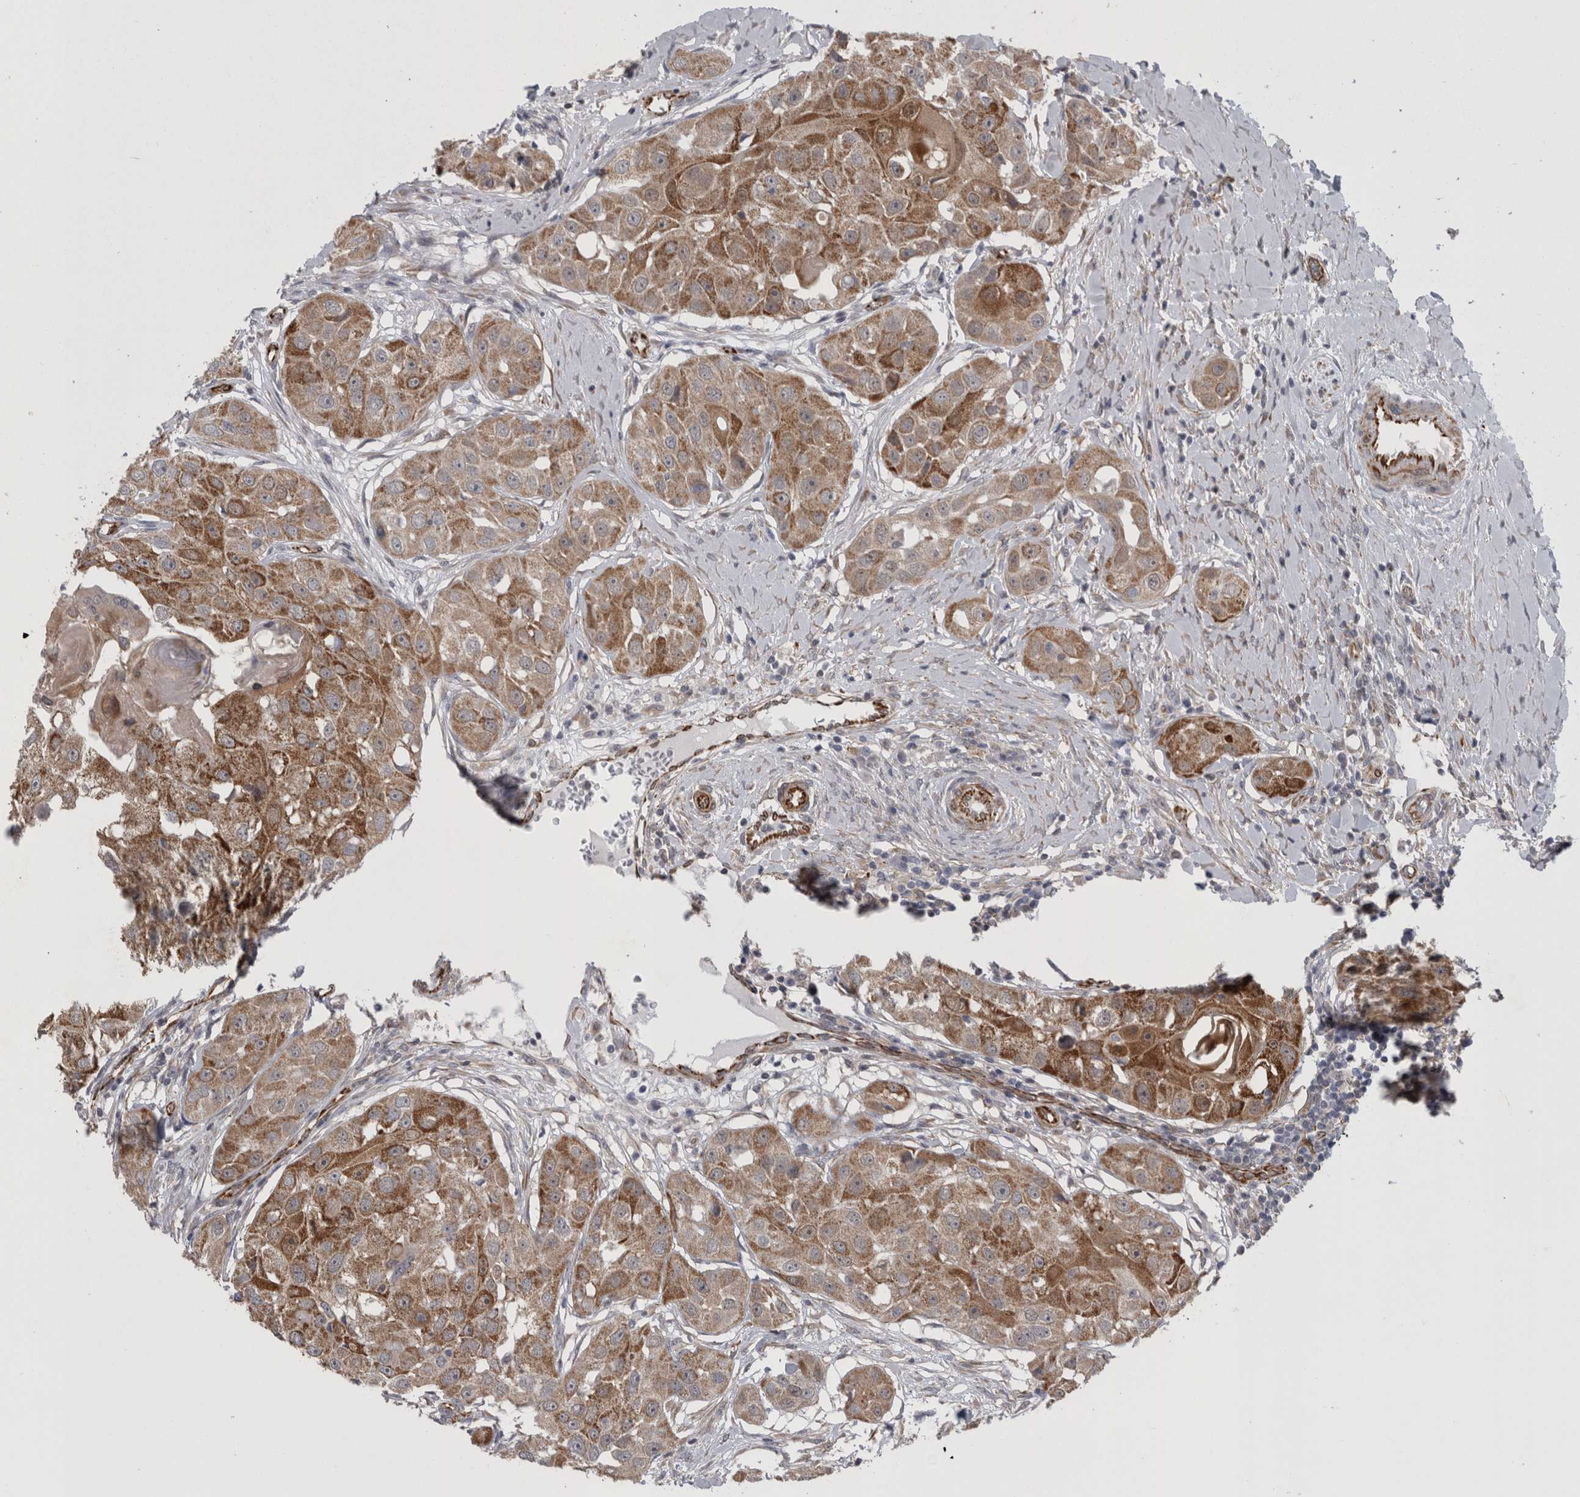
{"staining": {"intensity": "moderate", "quantity": ">75%", "location": "cytoplasmic/membranous"}, "tissue": "head and neck cancer", "cell_type": "Tumor cells", "image_type": "cancer", "snomed": [{"axis": "morphology", "description": "Normal tissue, NOS"}, {"axis": "morphology", "description": "Squamous cell carcinoma, NOS"}, {"axis": "topography", "description": "Skeletal muscle"}, {"axis": "topography", "description": "Head-Neck"}], "caption": "This is an image of IHC staining of head and neck cancer, which shows moderate expression in the cytoplasmic/membranous of tumor cells.", "gene": "ACOT7", "patient": {"sex": "male", "age": 51}}